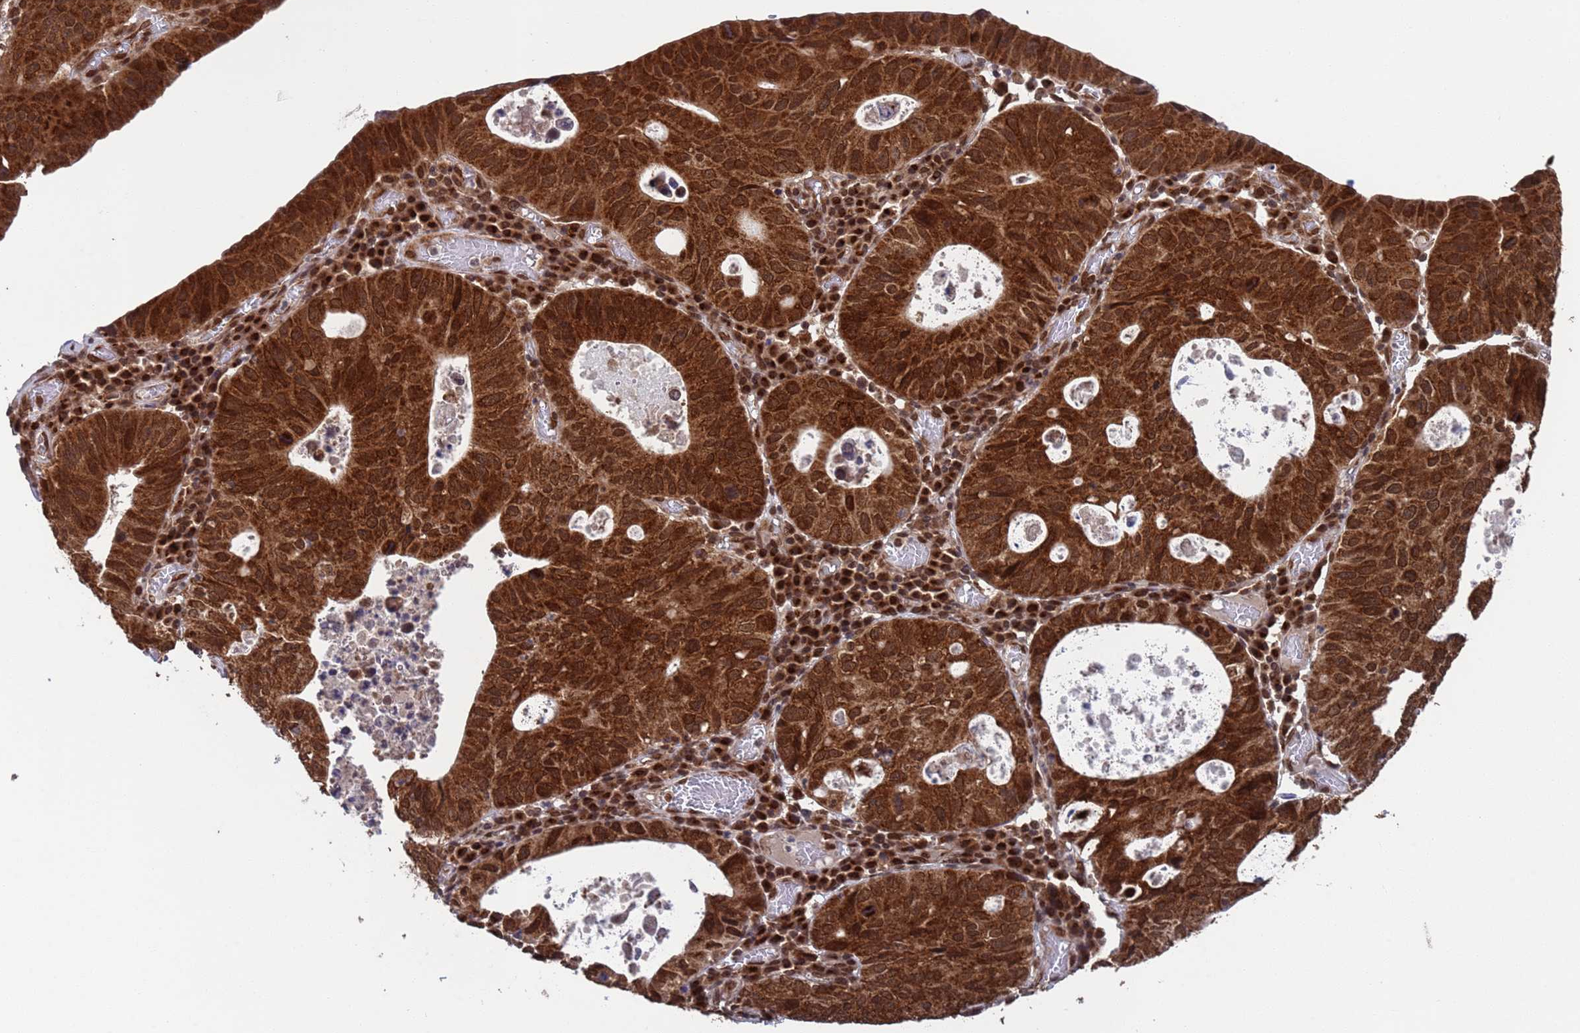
{"staining": {"intensity": "strong", "quantity": ">75%", "location": "cytoplasmic/membranous"}, "tissue": "stomach cancer", "cell_type": "Tumor cells", "image_type": "cancer", "snomed": [{"axis": "morphology", "description": "Adenocarcinoma, NOS"}, {"axis": "topography", "description": "Stomach"}], "caption": "Brown immunohistochemical staining in human stomach cancer (adenocarcinoma) reveals strong cytoplasmic/membranous staining in approximately >75% of tumor cells. (Brightfield microscopy of DAB IHC at high magnification).", "gene": "FUBP3", "patient": {"sex": "male", "age": 59}}